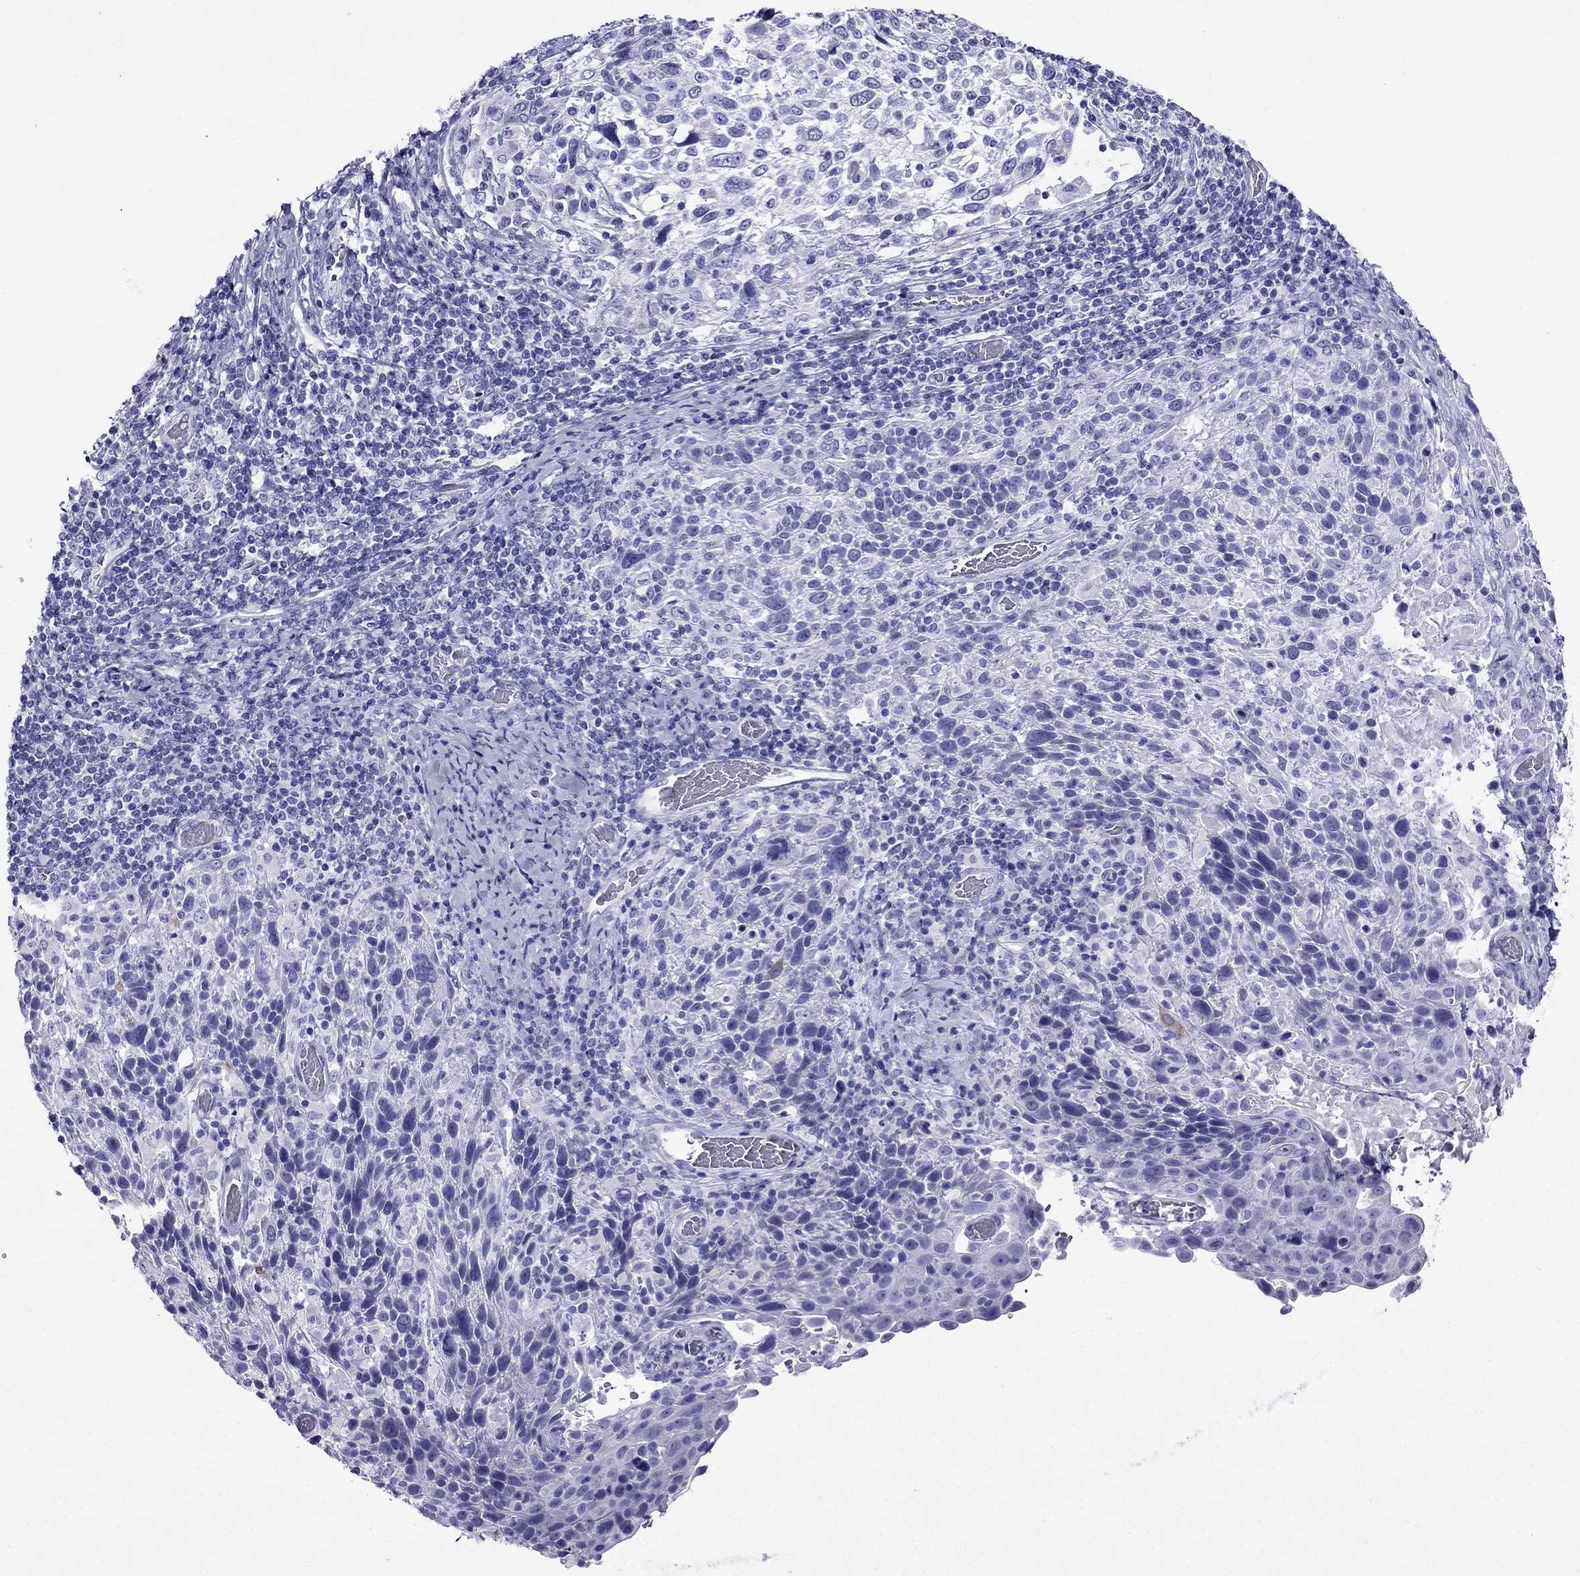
{"staining": {"intensity": "moderate", "quantity": "<25%", "location": "cytoplasmic/membranous"}, "tissue": "cervical cancer", "cell_type": "Tumor cells", "image_type": "cancer", "snomed": [{"axis": "morphology", "description": "Squamous cell carcinoma, NOS"}, {"axis": "topography", "description": "Cervix"}], "caption": "Moderate cytoplasmic/membranous positivity for a protein is appreciated in approximately <25% of tumor cells of cervical cancer (squamous cell carcinoma) using immunohistochemistry (IHC).", "gene": "CRYBA1", "patient": {"sex": "female", "age": 61}}